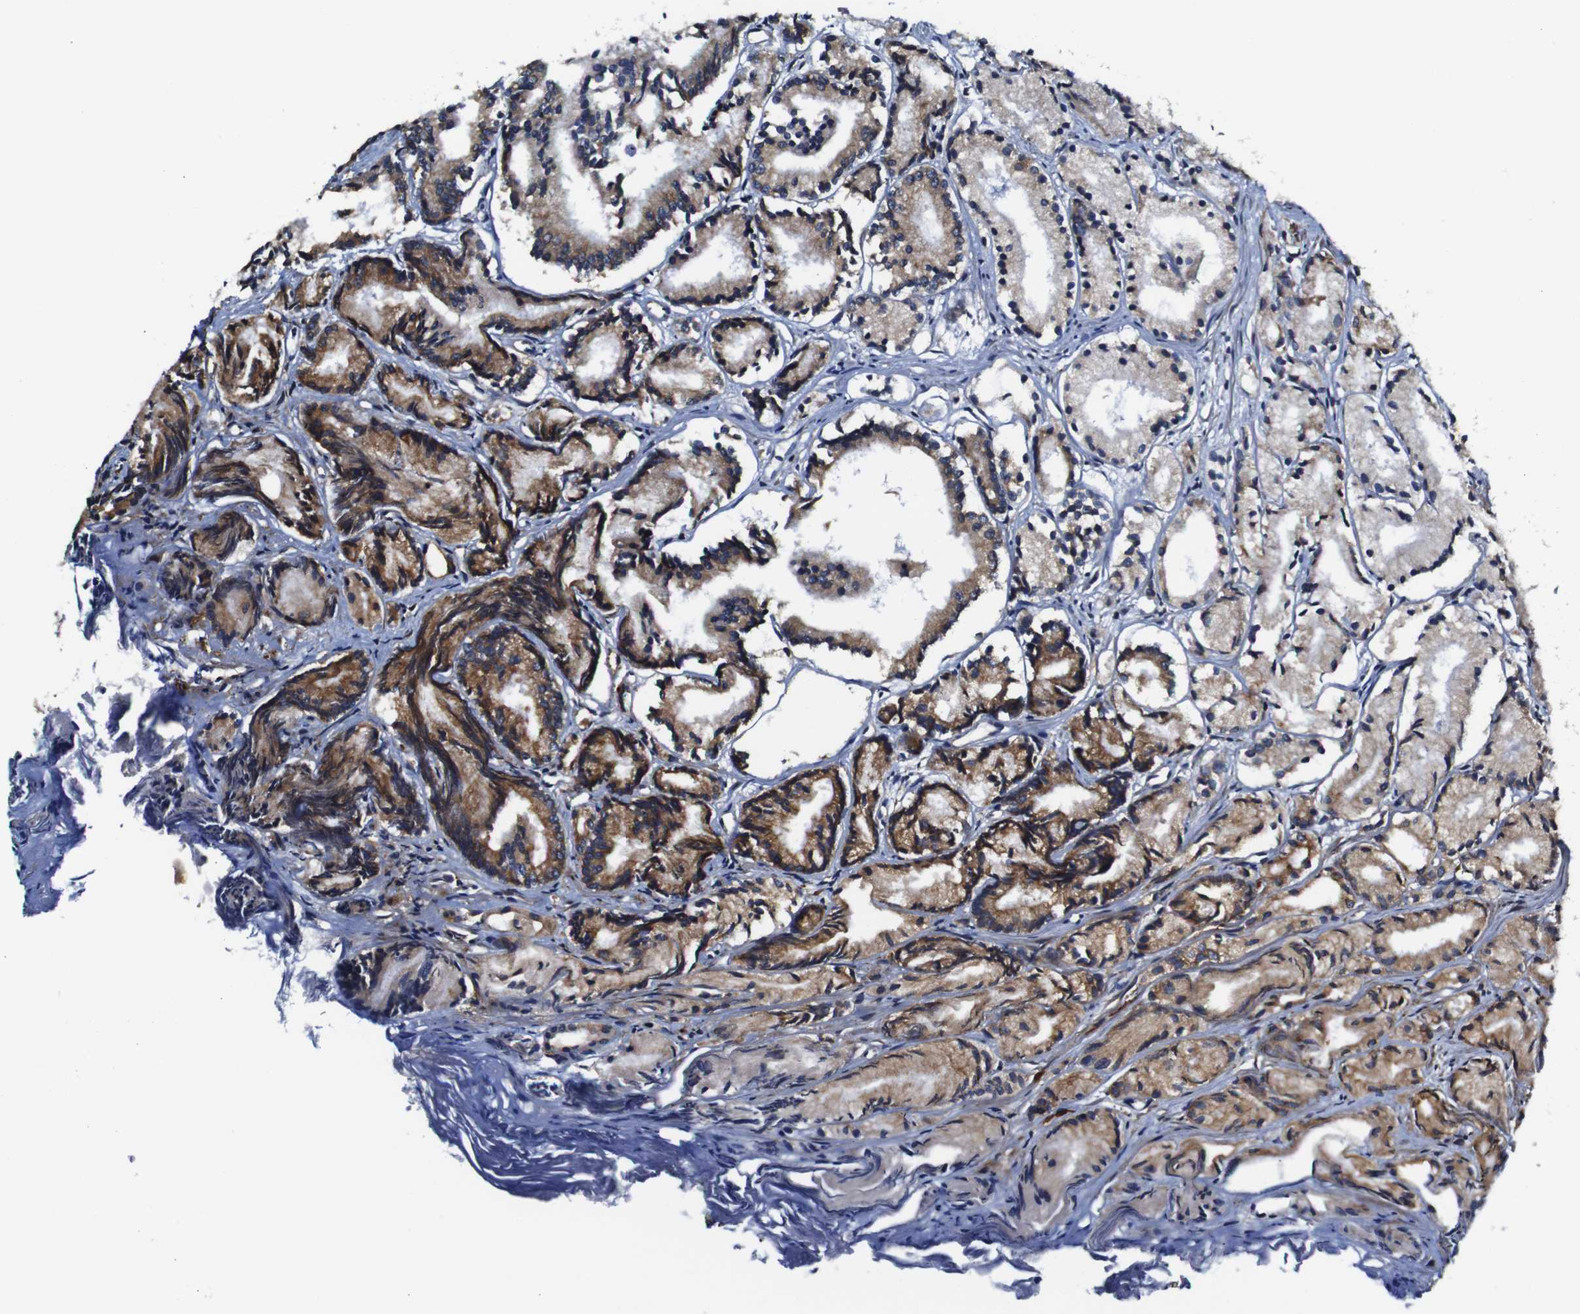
{"staining": {"intensity": "moderate", "quantity": "<25%", "location": "cytoplasmic/membranous"}, "tissue": "prostate cancer", "cell_type": "Tumor cells", "image_type": "cancer", "snomed": [{"axis": "morphology", "description": "Adenocarcinoma, Low grade"}, {"axis": "topography", "description": "Prostate"}], "caption": "Immunohistochemistry (IHC) photomicrograph of neoplastic tissue: human adenocarcinoma (low-grade) (prostate) stained using IHC exhibits low levels of moderate protein expression localized specifically in the cytoplasmic/membranous of tumor cells, appearing as a cytoplasmic/membranous brown color.", "gene": "CLCC1", "patient": {"sex": "male", "age": 72}}